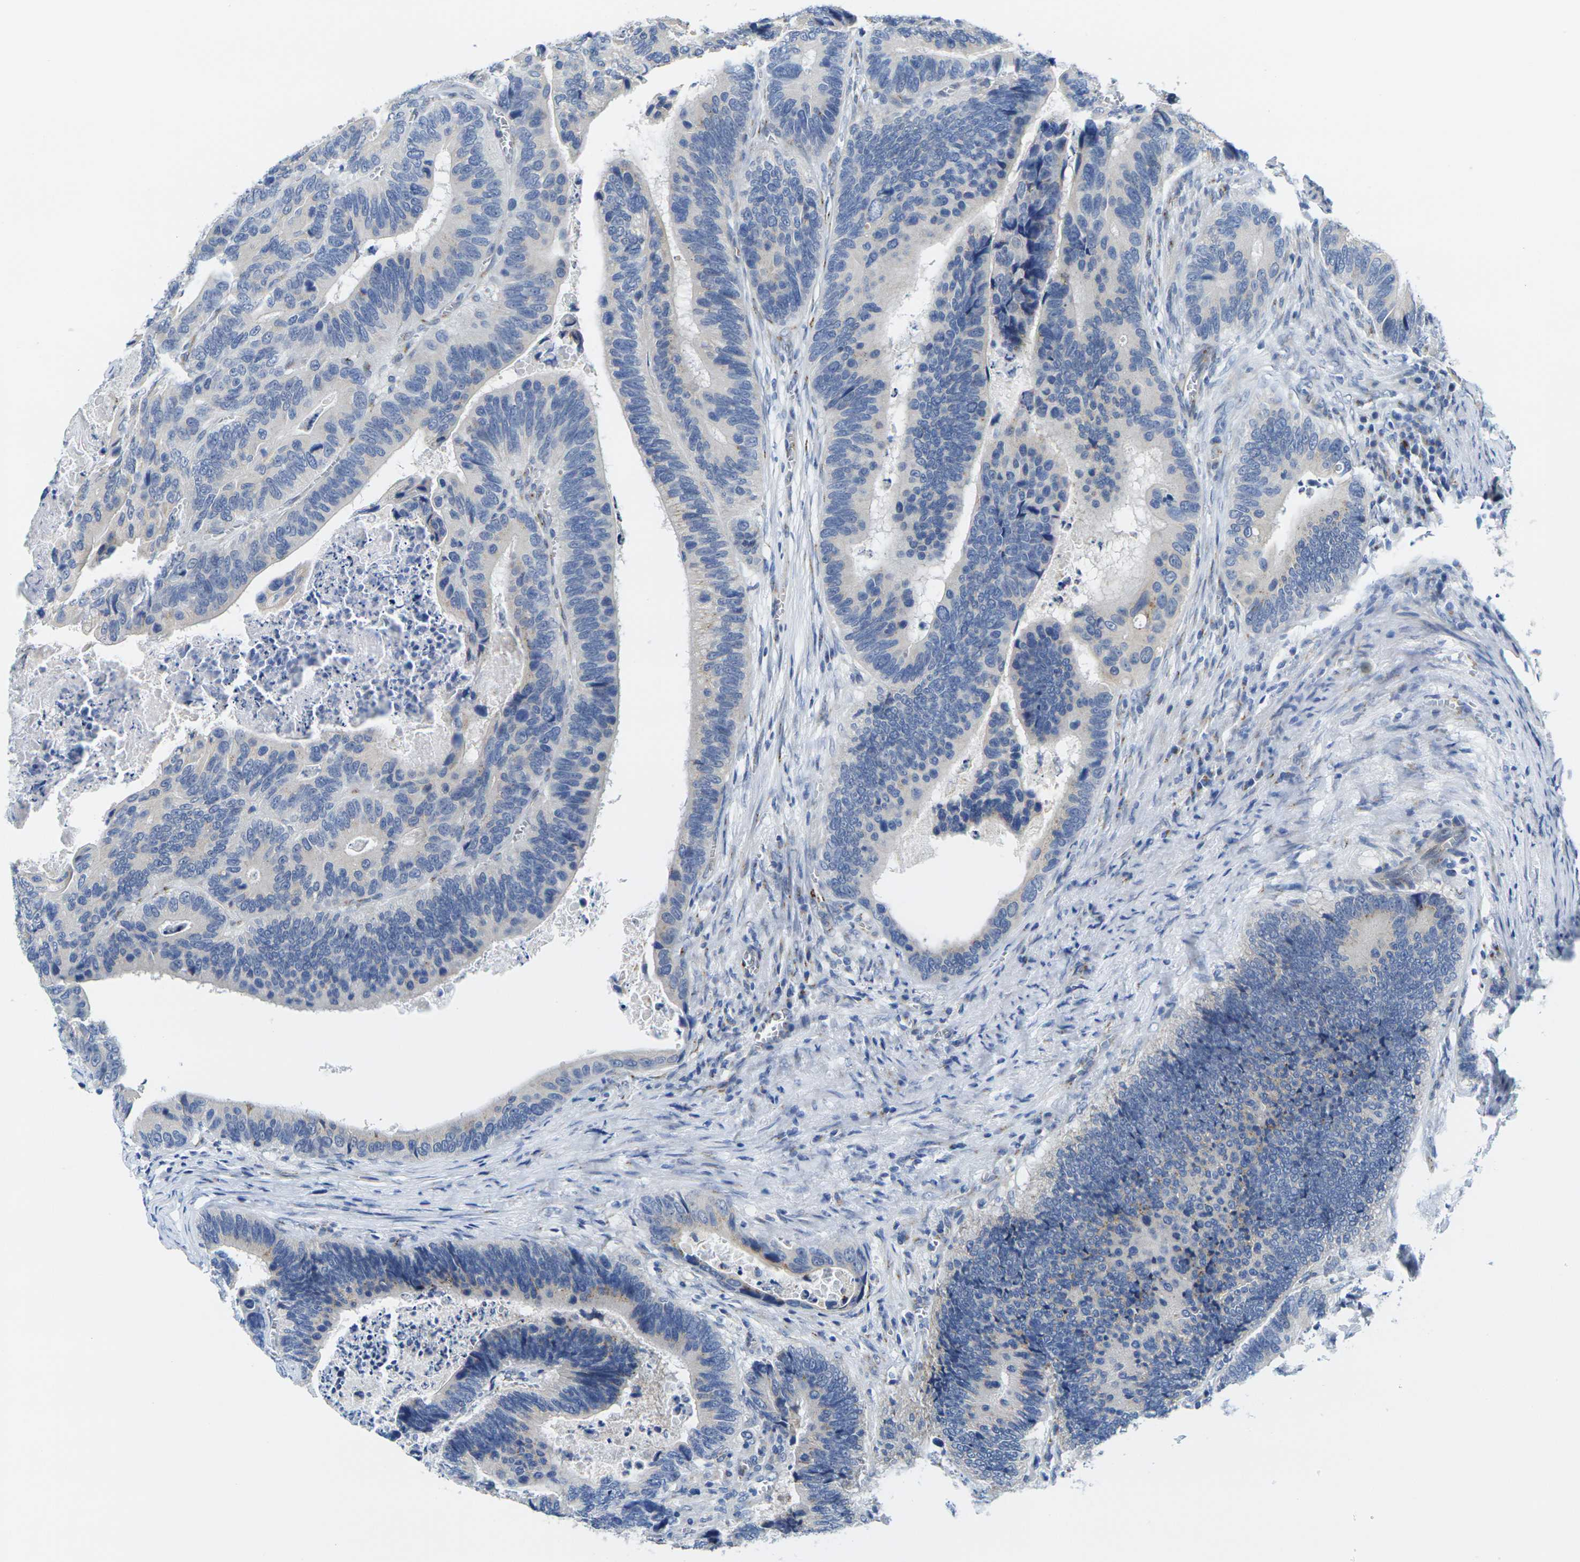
{"staining": {"intensity": "weak", "quantity": "<25%", "location": "cytoplasmic/membranous"}, "tissue": "colorectal cancer", "cell_type": "Tumor cells", "image_type": "cancer", "snomed": [{"axis": "morphology", "description": "Adenocarcinoma, NOS"}, {"axis": "topography", "description": "Colon"}], "caption": "This is a micrograph of IHC staining of colorectal cancer (adenocarcinoma), which shows no positivity in tumor cells. Brightfield microscopy of IHC stained with DAB (3,3'-diaminobenzidine) (brown) and hematoxylin (blue), captured at high magnification.", "gene": "CRK", "patient": {"sex": "male", "age": 72}}